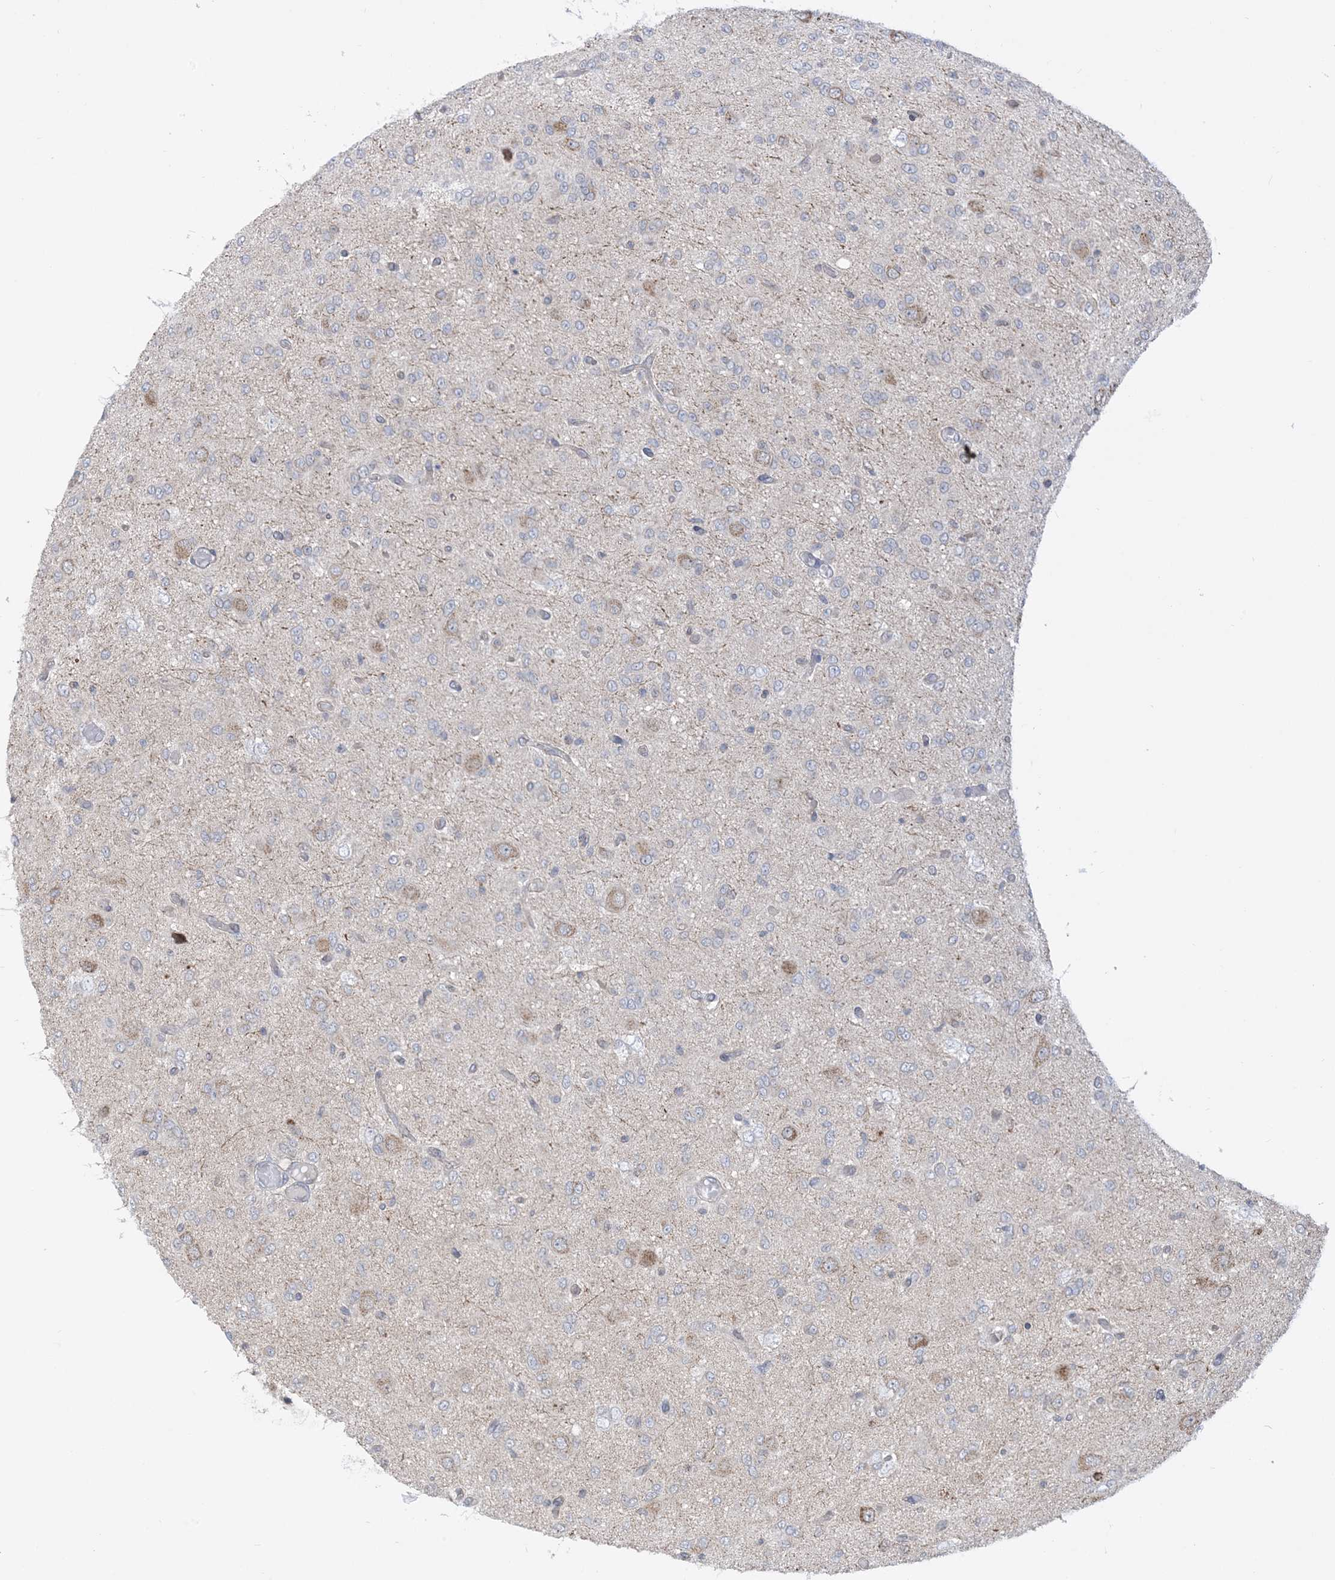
{"staining": {"intensity": "negative", "quantity": "none", "location": "none"}, "tissue": "glioma", "cell_type": "Tumor cells", "image_type": "cancer", "snomed": [{"axis": "morphology", "description": "Glioma, malignant, High grade"}, {"axis": "topography", "description": "Brain"}], "caption": "Glioma was stained to show a protein in brown. There is no significant positivity in tumor cells. (Stains: DAB (3,3'-diaminobenzidine) immunohistochemistry with hematoxylin counter stain, Microscopy: brightfield microscopy at high magnification).", "gene": "CASP4", "patient": {"sex": "female", "age": 59}}